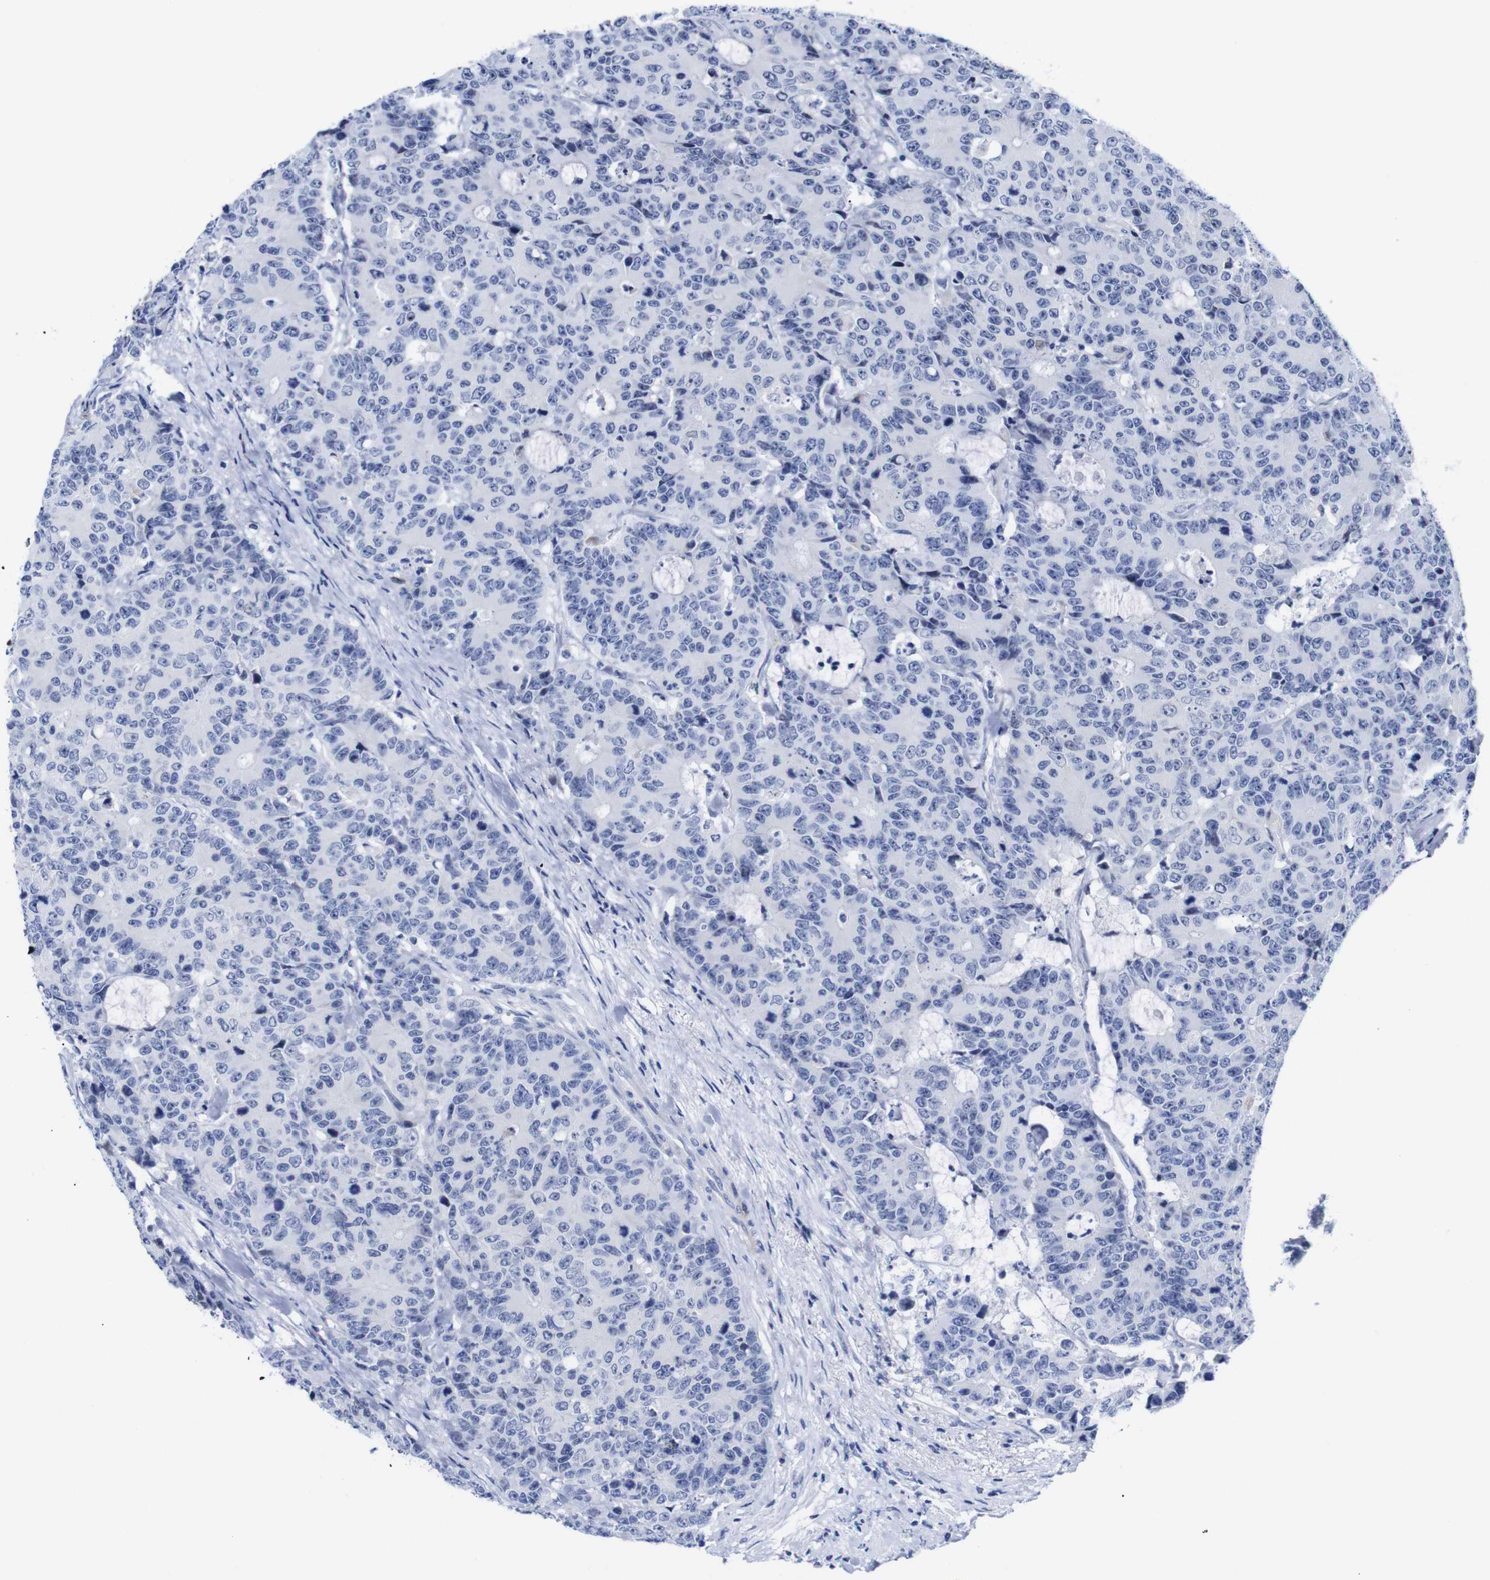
{"staining": {"intensity": "negative", "quantity": "none", "location": "none"}, "tissue": "colorectal cancer", "cell_type": "Tumor cells", "image_type": "cancer", "snomed": [{"axis": "morphology", "description": "Adenocarcinoma, NOS"}, {"axis": "topography", "description": "Colon"}], "caption": "Adenocarcinoma (colorectal) was stained to show a protein in brown. There is no significant staining in tumor cells.", "gene": "LRRC55", "patient": {"sex": "female", "age": 86}}